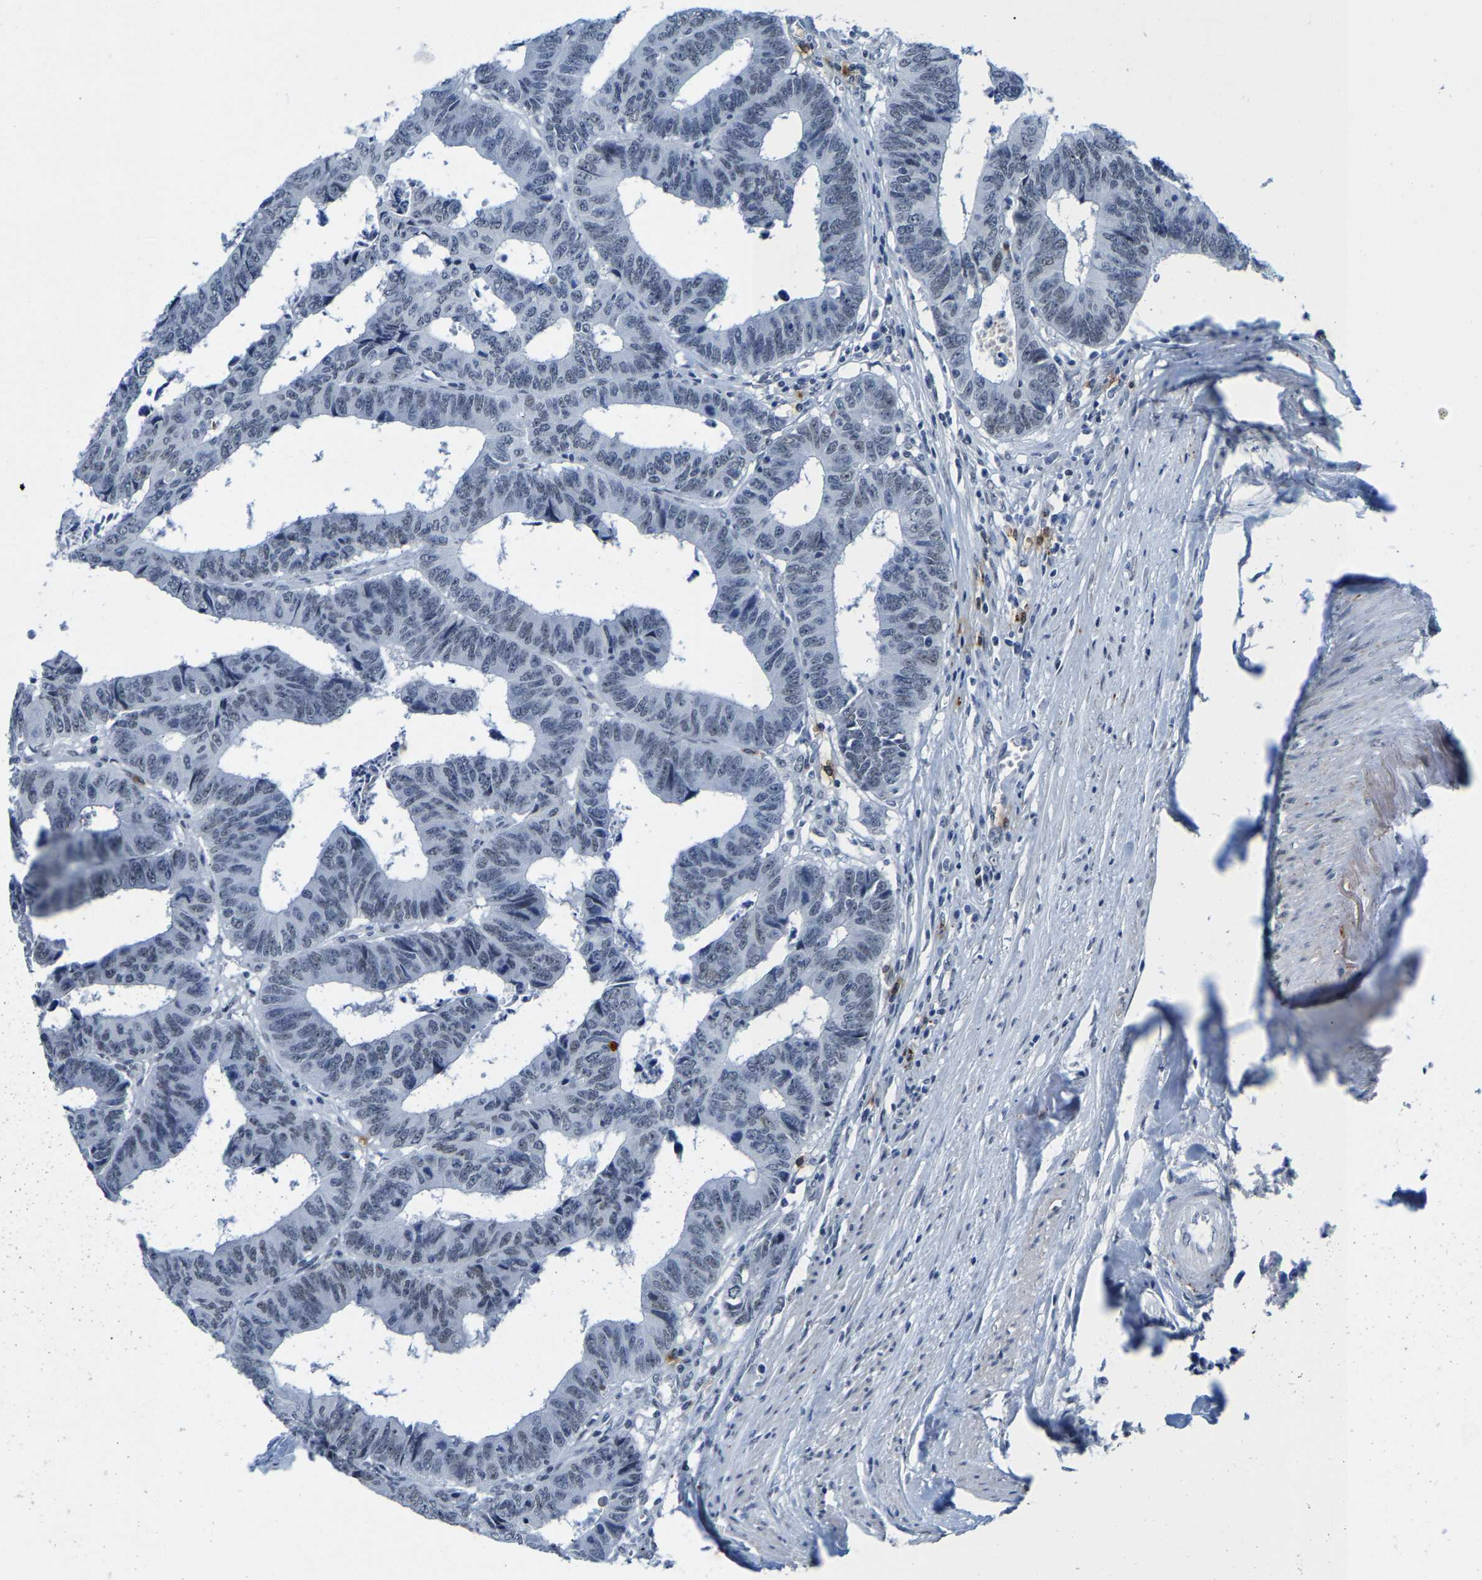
{"staining": {"intensity": "negative", "quantity": "none", "location": "none"}, "tissue": "colorectal cancer", "cell_type": "Tumor cells", "image_type": "cancer", "snomed": [{"axis": "morphology", "description": "Adenocarcinoma, NOS"}, {"axis": "topography", "description": "Rectum"}], "caption": "A high-resolution photomicrograph shows IHC staining of adenocarcinoma (colorectal), which shows no significant expression in tumor cells.", "gene": "SETD1B", "patient": {"sex": "male", "age": 84}}